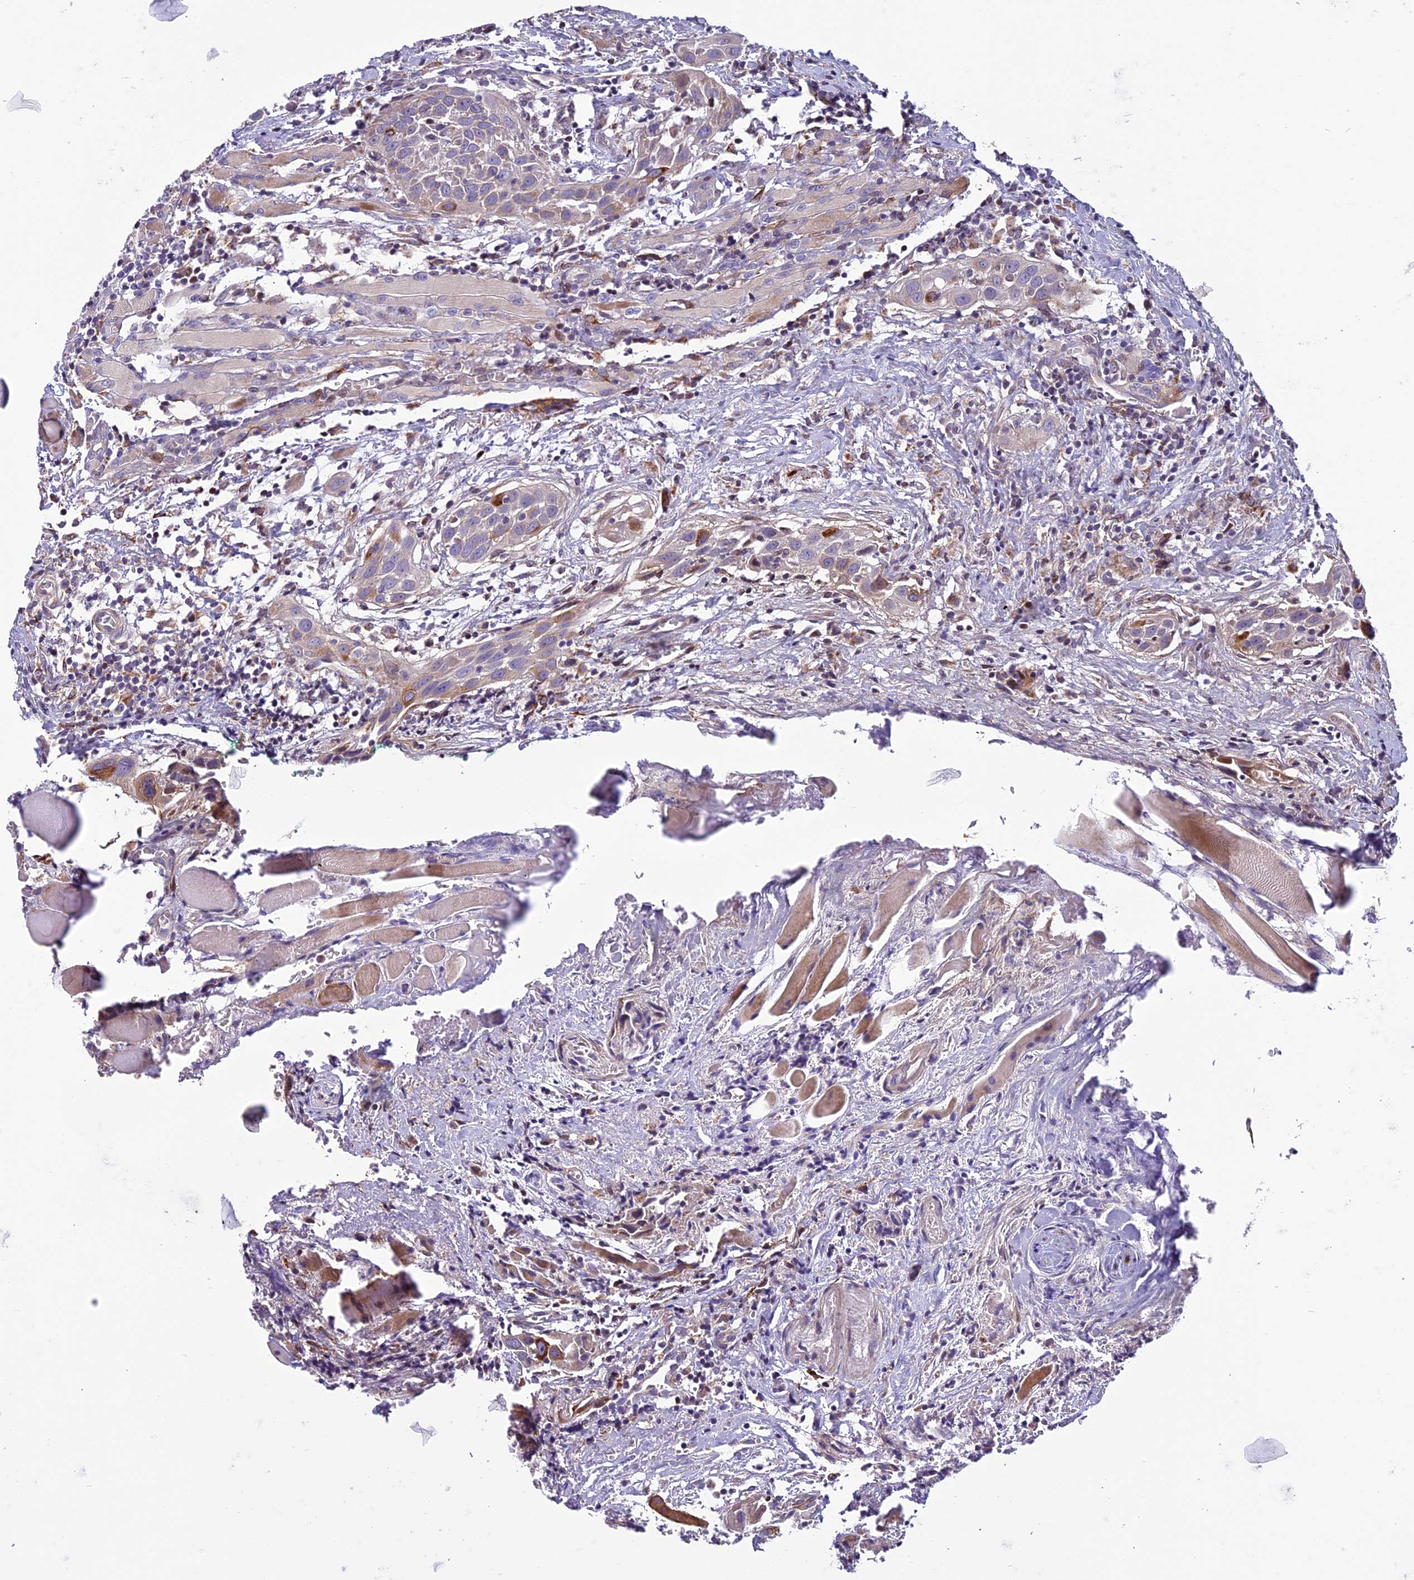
{"staining": {"intensity": "moderate", "quantity": "<25%", "location": "cytoplasmic/membranous"}, "tissue": "head and neck cancer", "cell_type": "Tumor cells", "image_type": "cancer", "snomed": [{"axis": "morphology", "description": "Squamous cell carcinoma, NOS"}, {"axis": "topography", "description": "Oral tissue"}, {"axis": "topography", "description": "Head-Neck"}], "caption": "A high-resolution histopathology image shows immunohistochemistry staining of head and neck squamous cell carcinoma, which reveals moderate cytoplasmic/membranous expression in approximately <25% of tumor cells. Using DAB (3,3'-diaminobenzidine) (brown) and hematoxylin (blue) stains, captured at high magnification using brightfield microscopy.", "gene": "MIEF2", "patient": {"sex": "female", "age": 50}}